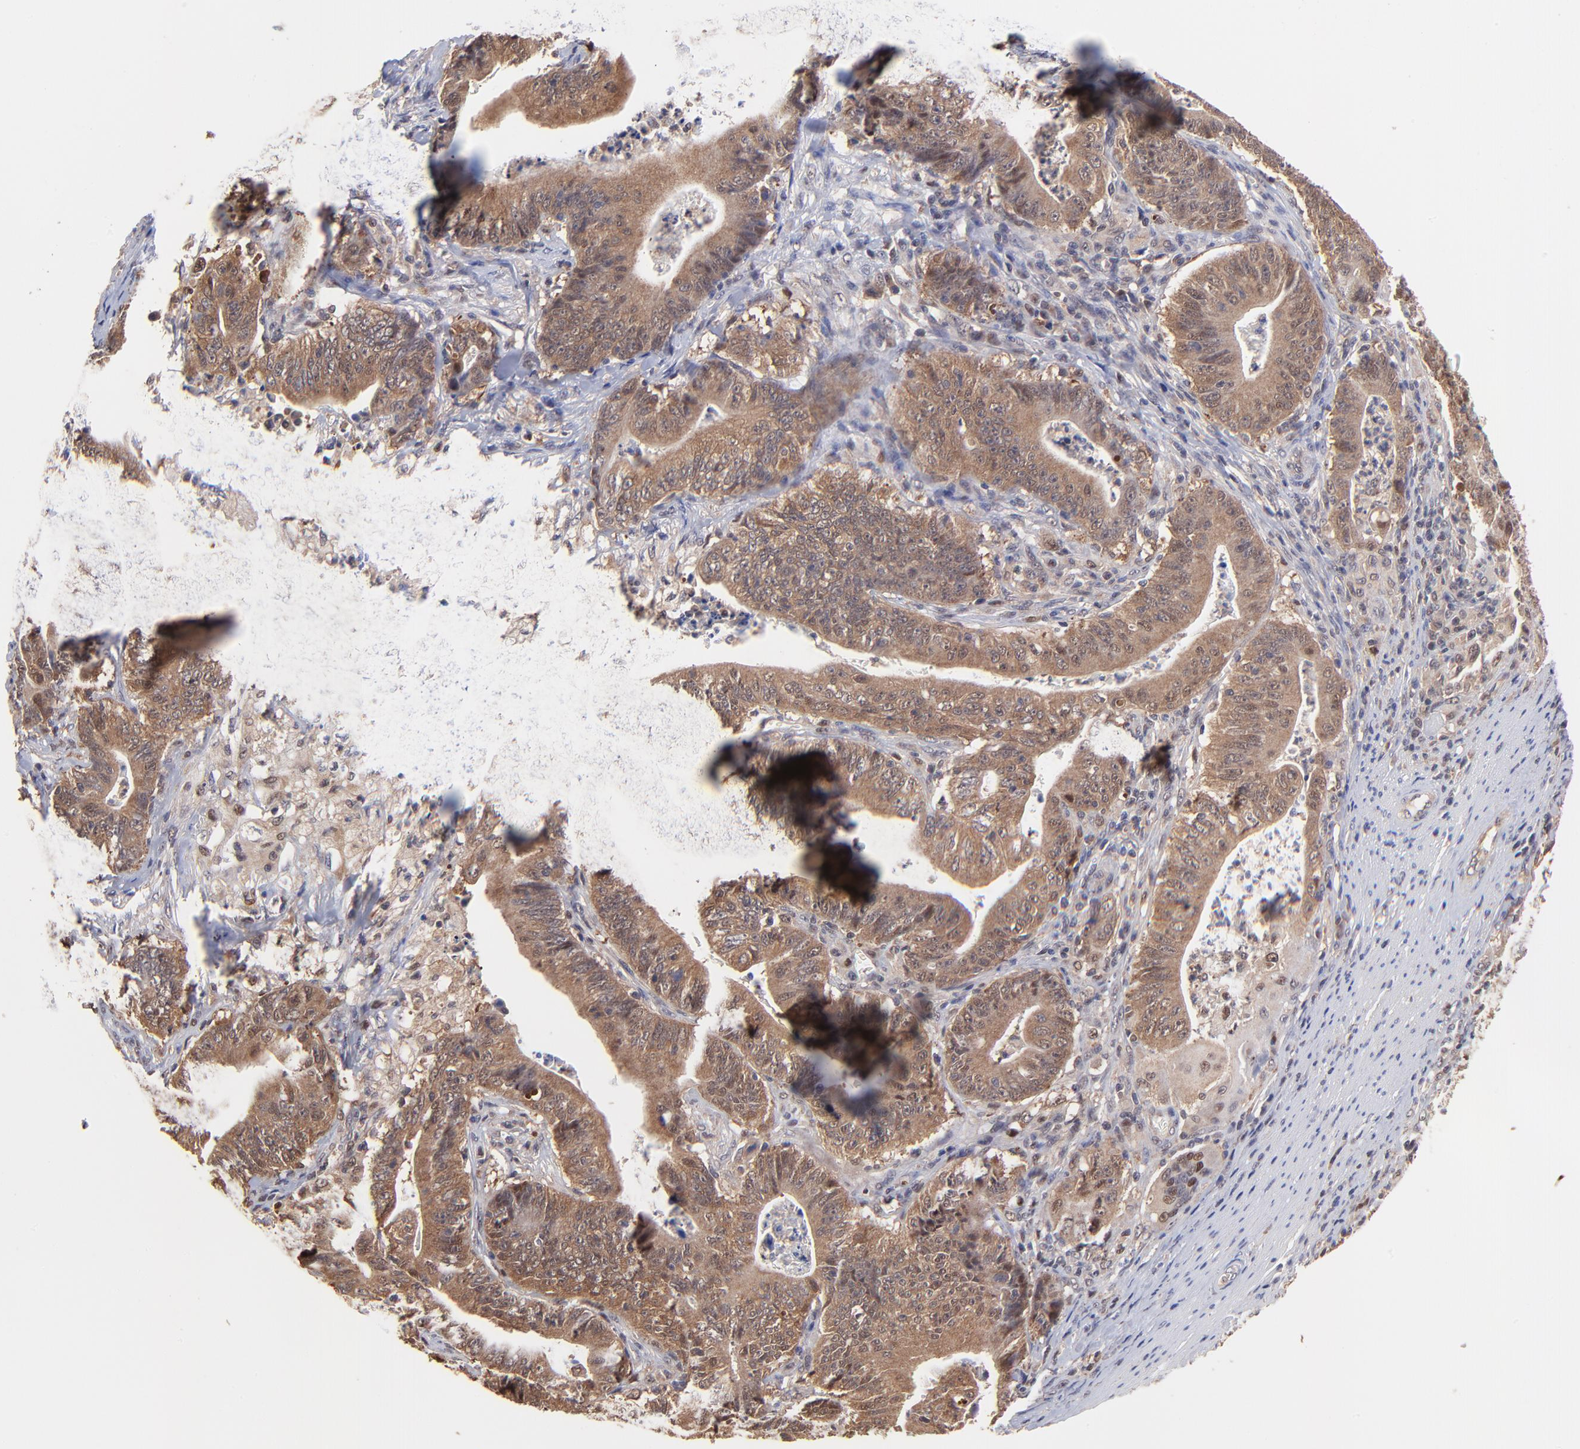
{"staining": {"intensity": "strong", "quantity": ">75%", "location": "cytoplasmic/membranous"}, "tissue": "stomach cancer", "cell_type": "Tumor cells", "image_type": "cancer", "snomed": [{"axis": "morphology", "description": "Adenocarcinoma, NOS"}, {"axis": "topography", "description": "Stomach, lower"}], "caption": "Tumor cells show high levels of strong cytoplasmic/membranous positivity in approximately >75% of cells in adenocarcinoma (stomach).", "gene": "PSMA6", "patient": {"sex": "female", "age": 86}}